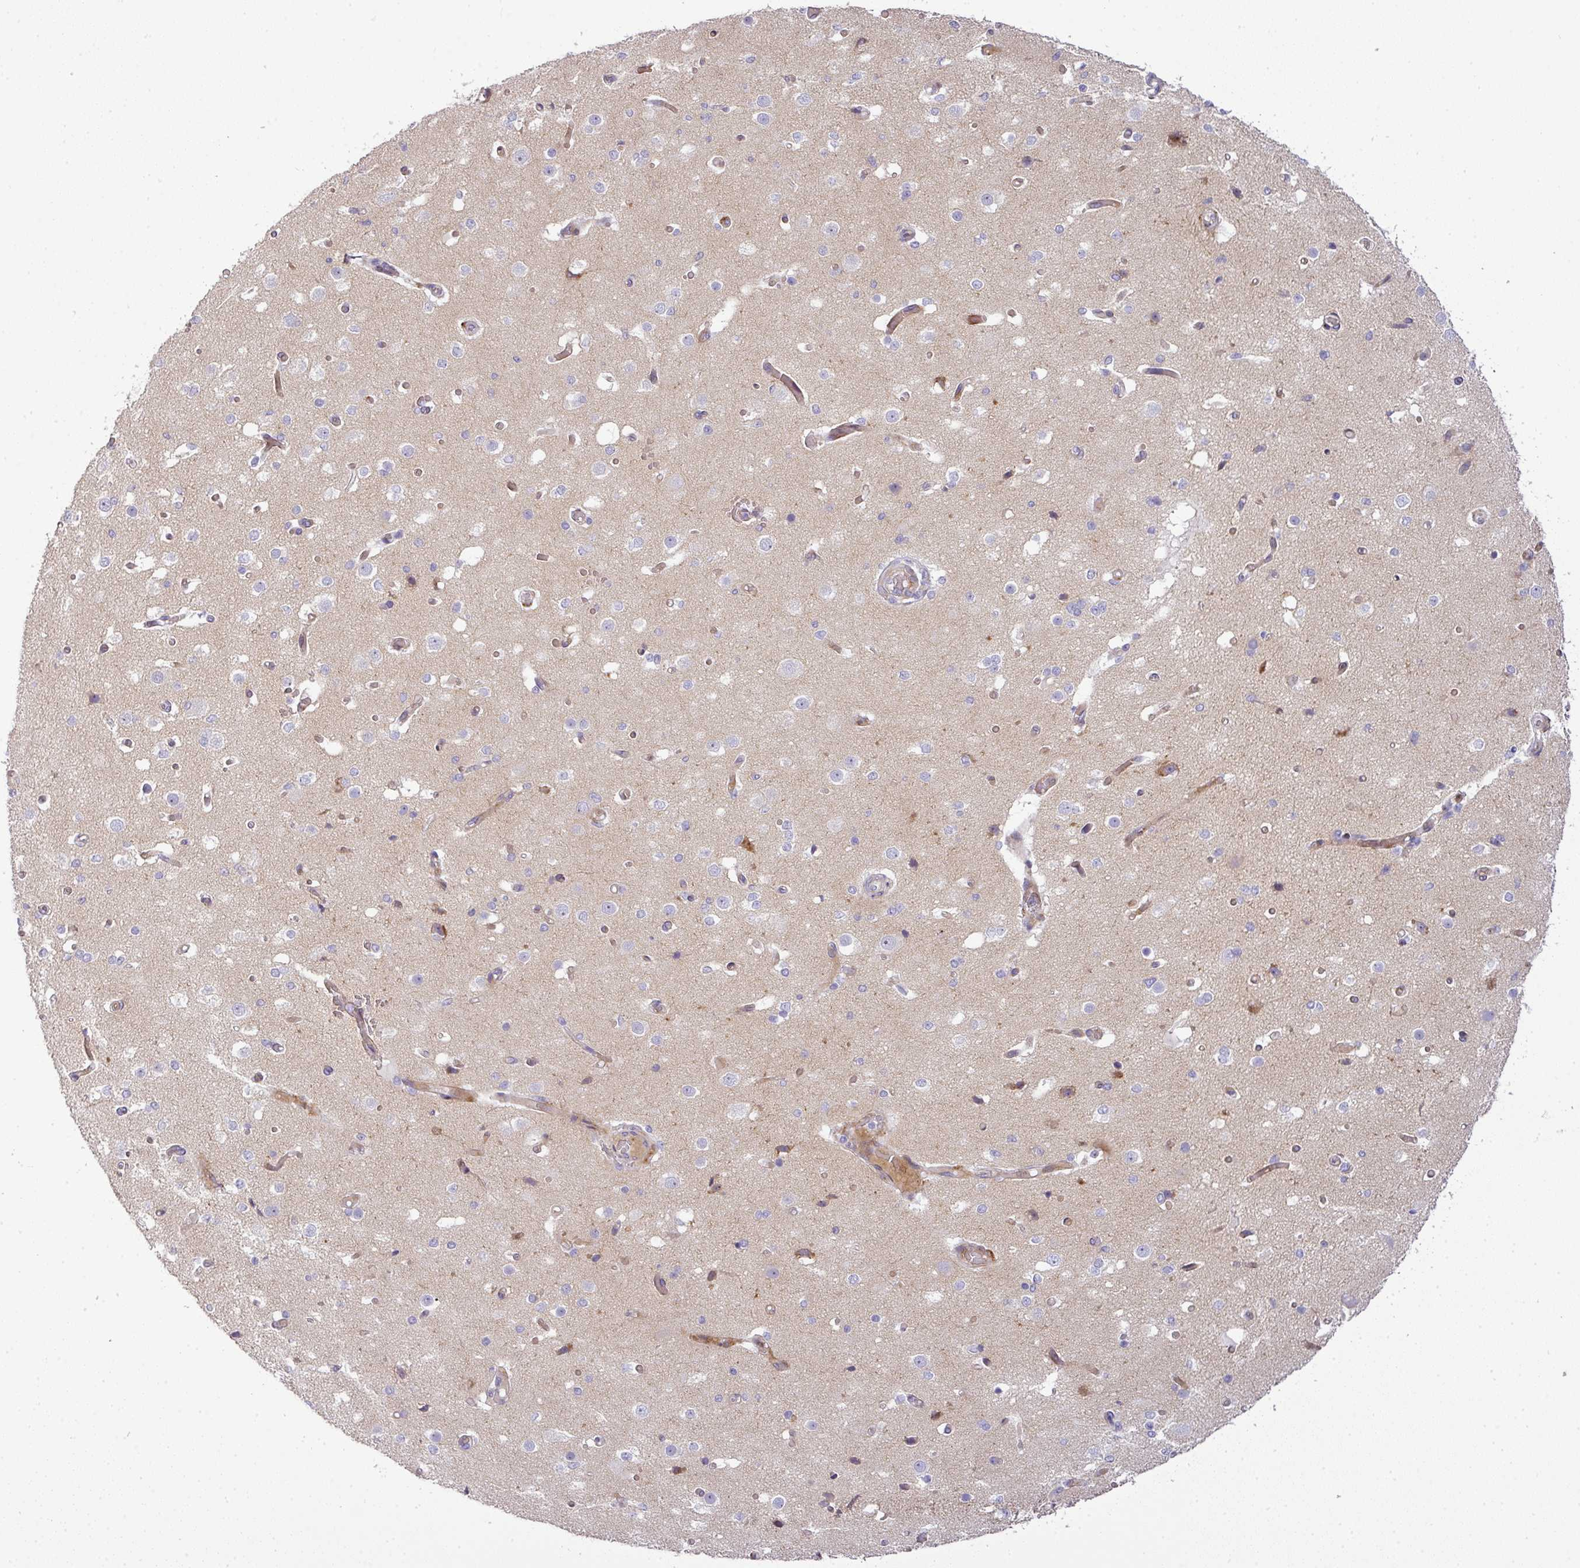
{"staining": {"intensity": "moderate", "quantity": "<25%", "location": "cytoplasmic/membranous"}, "tissue": "cerebral cortex", "cell_type": "Endothelial cells", "image_type": "normal", "snomed": [{"axis": "morphology", "description": "Normal tissue, NOS"}, {"axis": "morphology", "description": "Inflammation, NOS"}, {"axis": "topography", "description": "Cerebral cortex"}], "caption": "Immunohistochemistry (IHC) of unremarkable human cerebral cortex exhibits low levels of moderate cytoplasmic/membranous expression in approximately <25% of endothelial cells.", "gene": "ATP6V1F", "patient": {"sex": "male", "age": 6}}